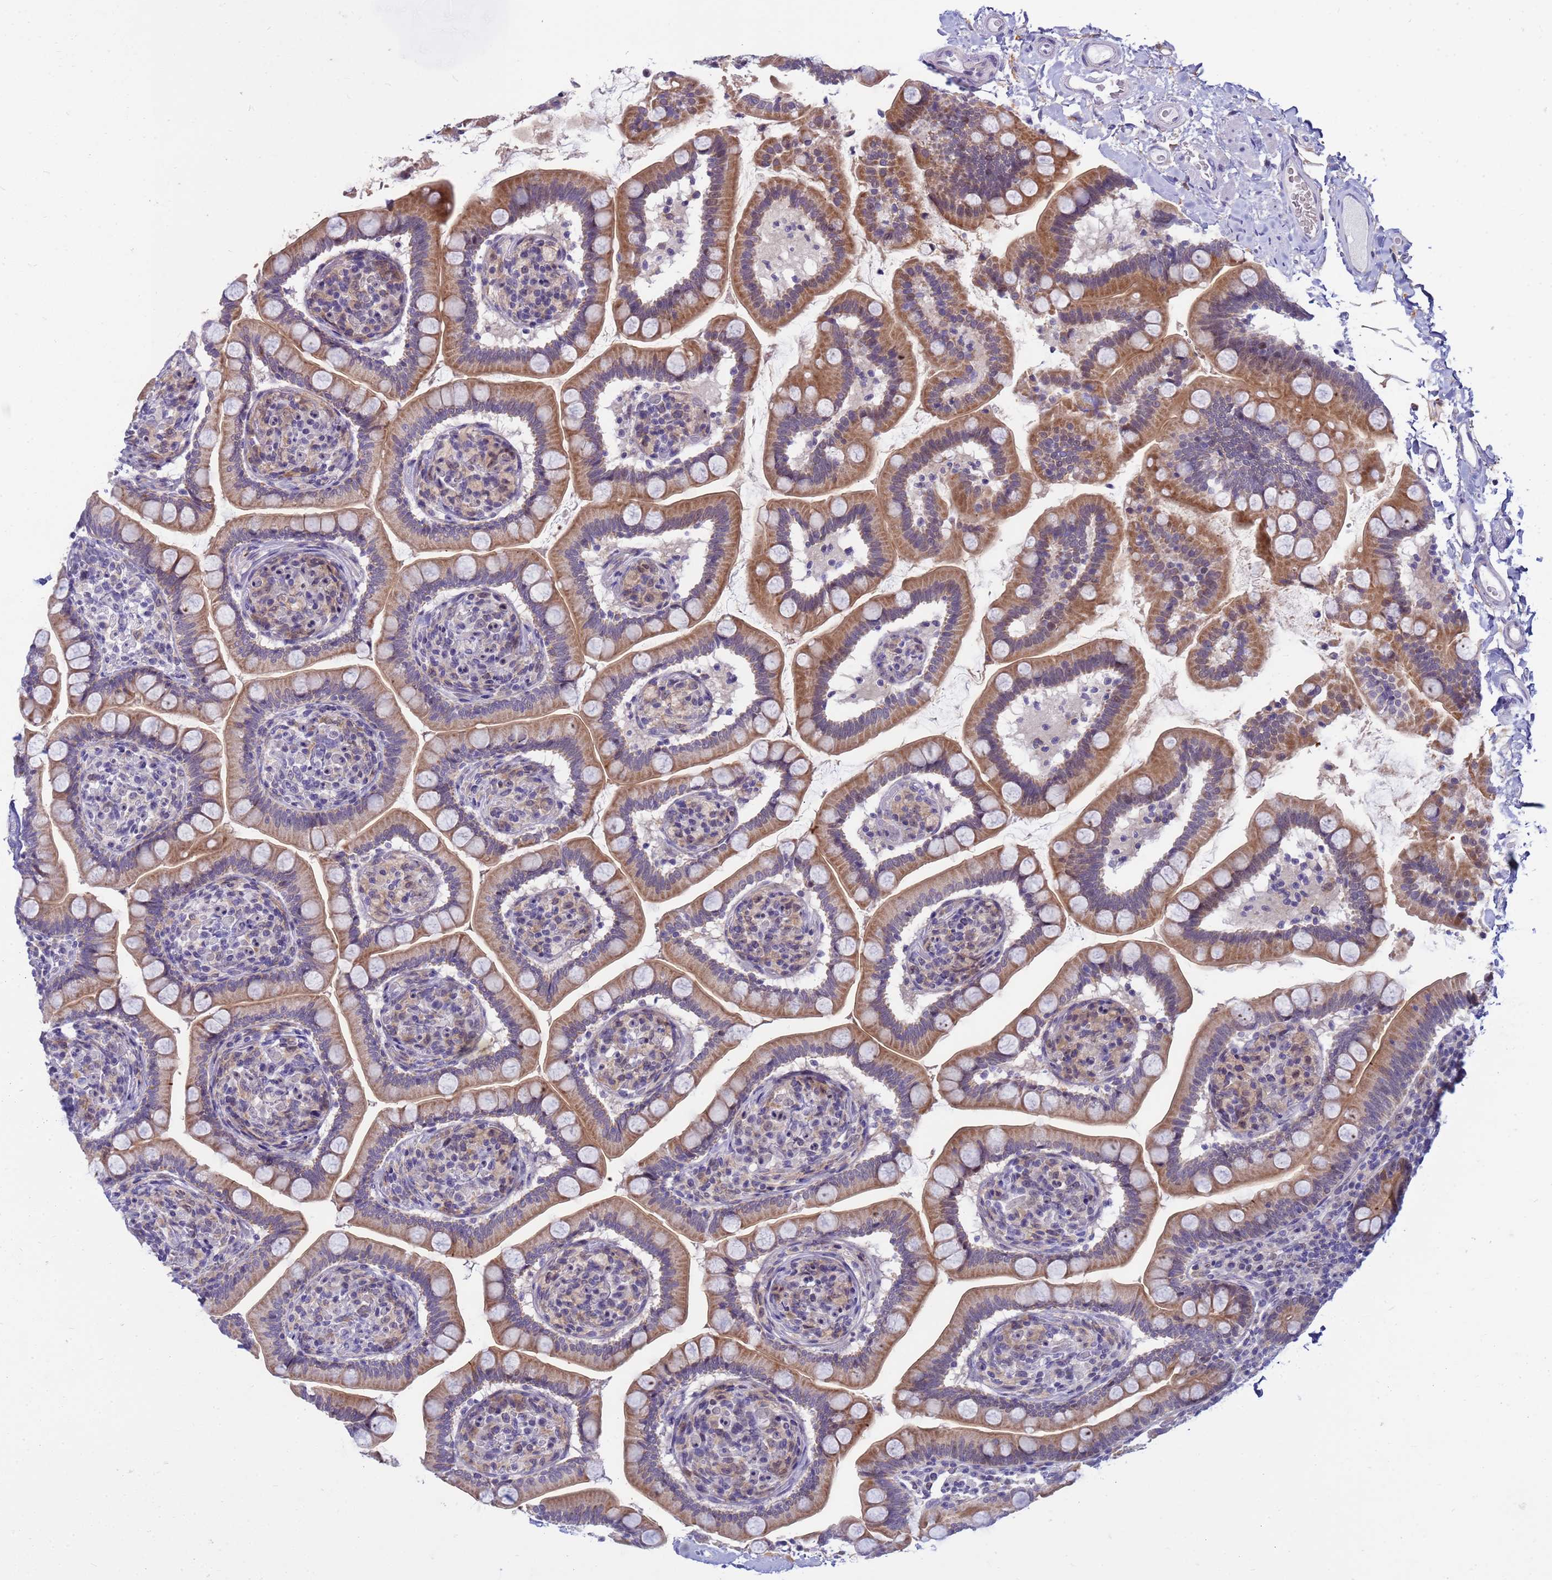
{"staining": {"intensity": "moderate", "quantity": ">75%", "location": "cytoplasmic/membranous"}, "tissue": "small intestine", "cell_type": "Glandular cells", "image_type": "normal", "snomed": [{"axis": "morphology", "description": "Normal tissue, NOS"}, {"axis": "topography", "description": "Small intestine"}], "caption": "A brown stain highlights moderate cytoplasmic/membranous staining of a protein in glandular cells of normal small intestine. The staining was performed using DAB, with brown indicating positive protein expression. Nuclei are stained blue with hematoxylin.", "gene": "LRATD1", "patient": {"sex": "female", "age": 64}}